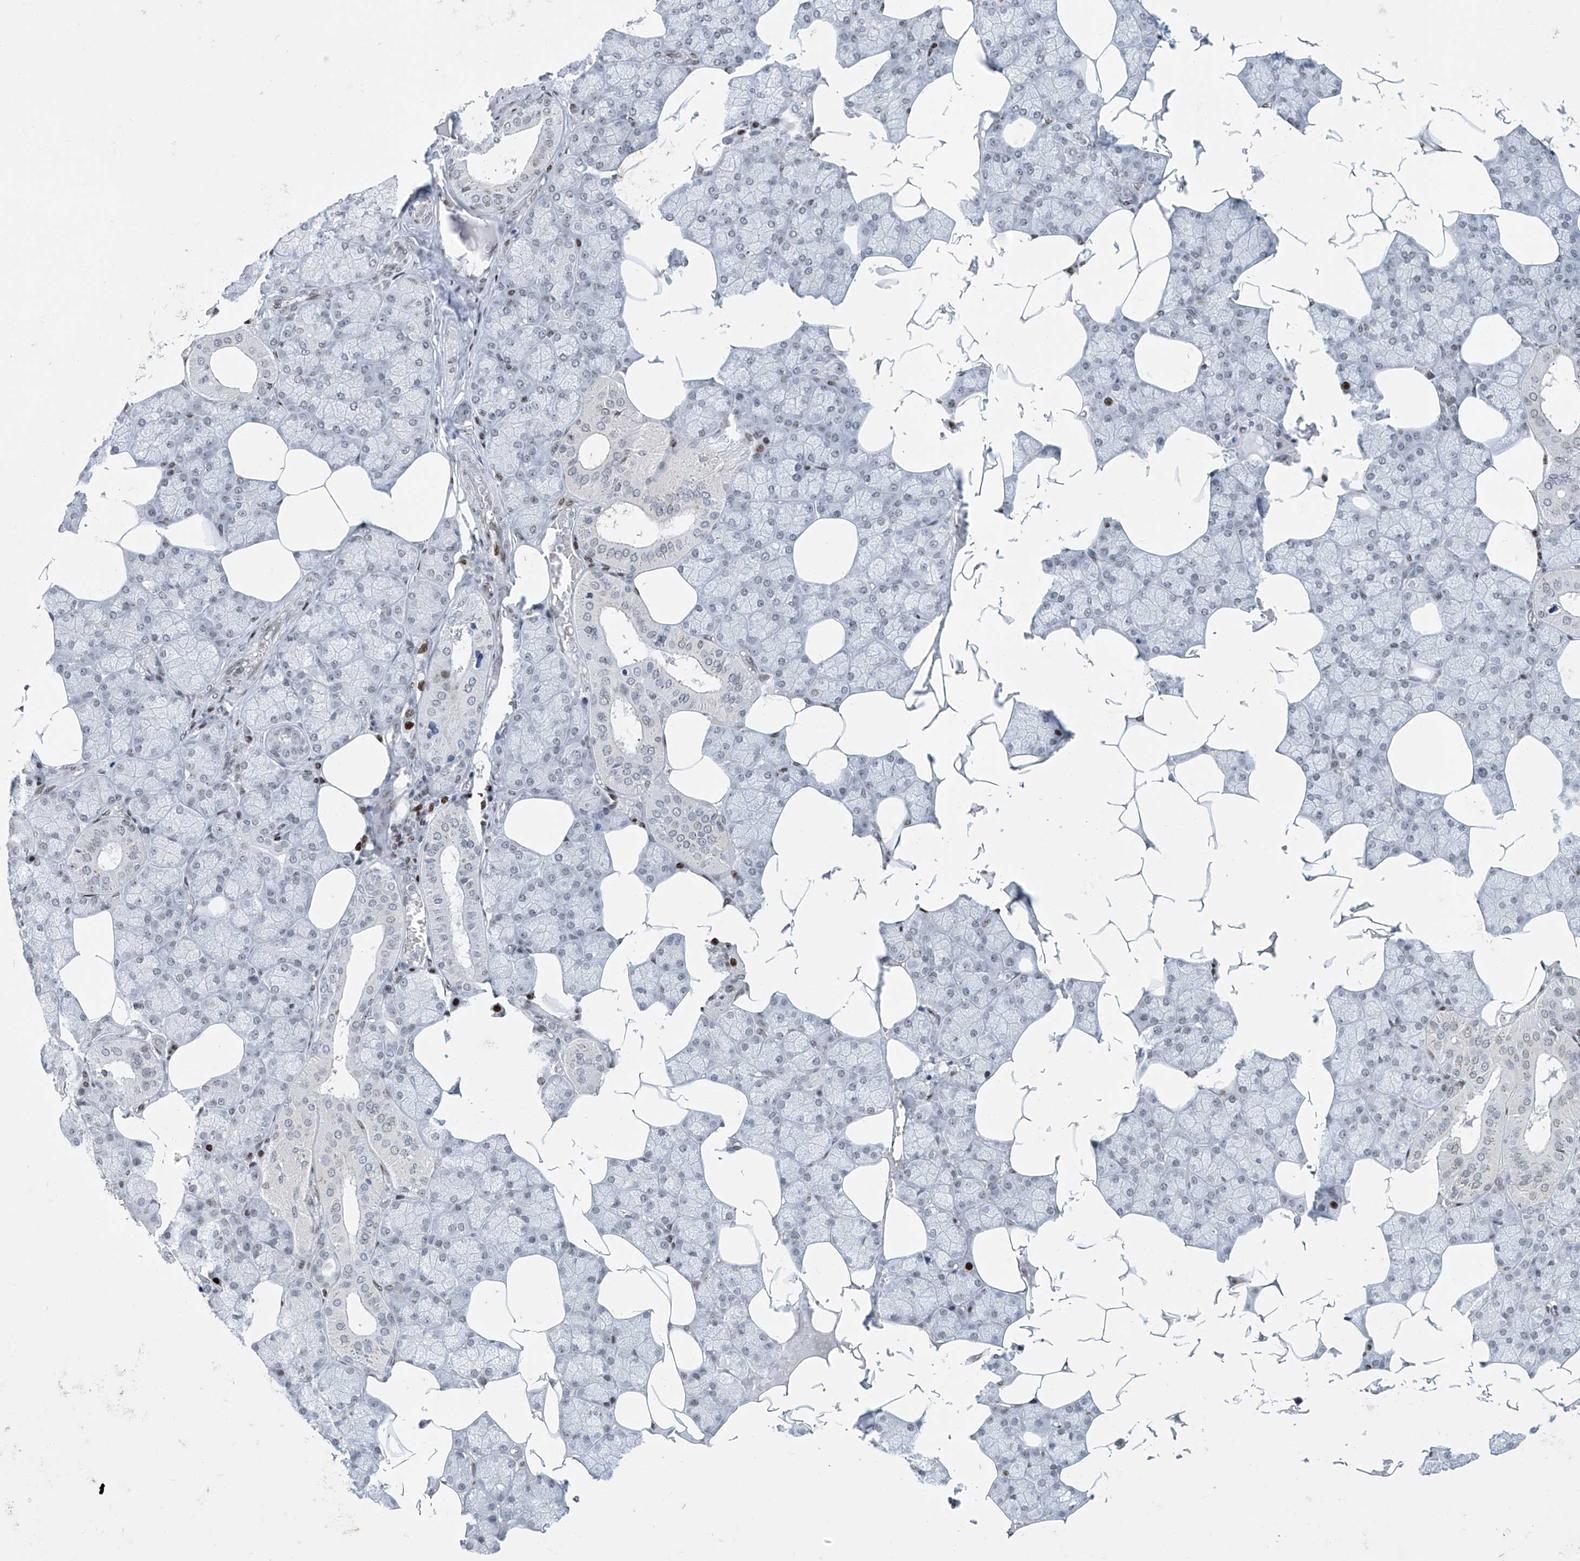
{"staining": {"intensity": "strong", "quantity": "25%-75%", "location": "nuclear"}, "tissue": "salivary gland", "cell_type": "Glandular cells", "image_type": "normal", "snomed": [{"axis": "morphology", "description": "Normal tissue, NOS"}, {"axis": "topography", "description": "Salivary gland"}], "caption": "Immunohistochemical staining of normal human salivary gland shows high levels of strong nuclear positivity in approximately 25%-75% of glandular cells.", "gene": "RFX7", "patient": {"sex": "male", "age": 62}}